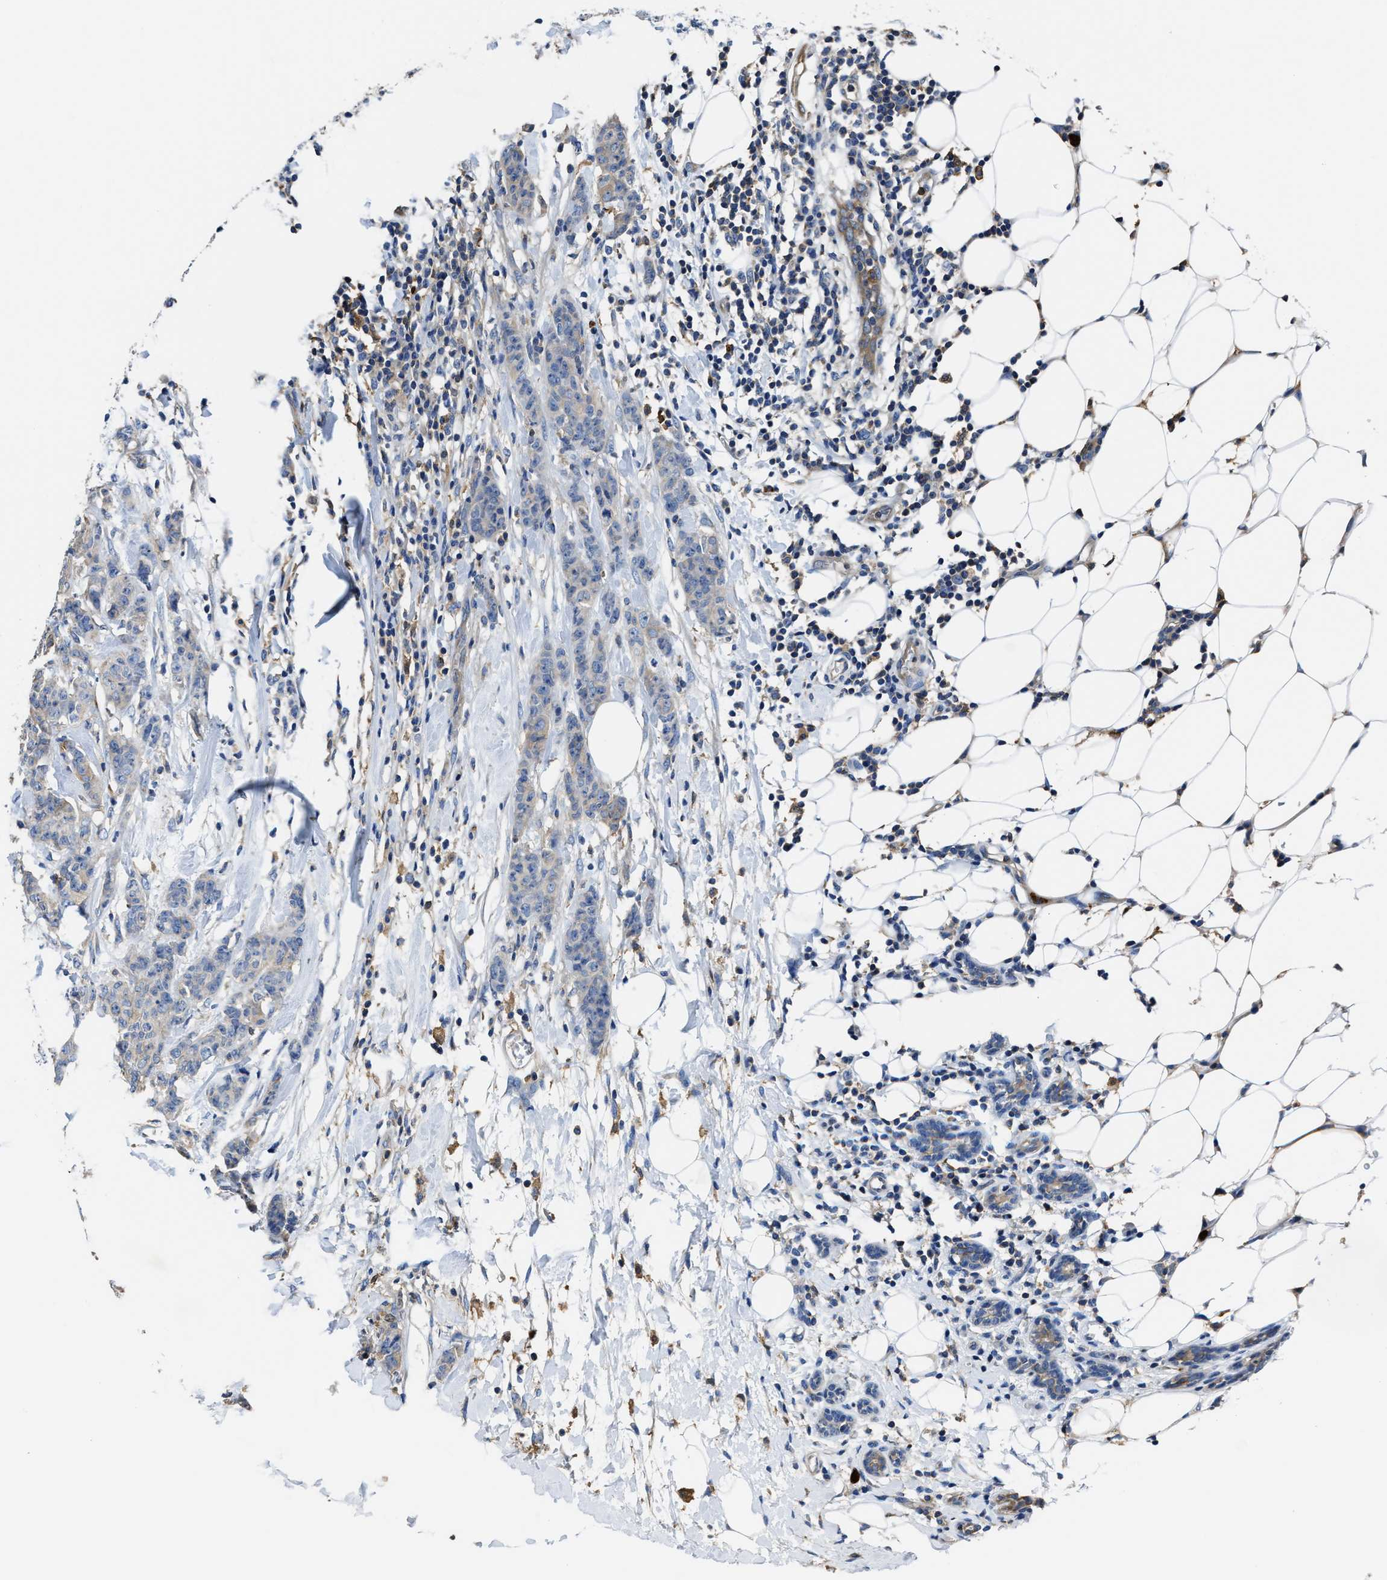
{"staining": {"intensity": "weak", "quantity": "<25%", "location": "cytoplasmic/membranous"}, "tissue": "breast cancer", "cell_type": "Tumor cells", "image_type": "cancer", "snomed": [{"axis": "morphology", "description": "Normal tissue, NOS"}, {"axis": "morphology", "description": "Duct carcinoma"}, {"axis": "topography", "description": "Breast"}], "caption": "The immunohistochemistry image has no significant expression in tumor cells of breast intraductal carcinoma tissue.", "gene": "TRAF6", "patient": {"sex": "female", "age": 40}}